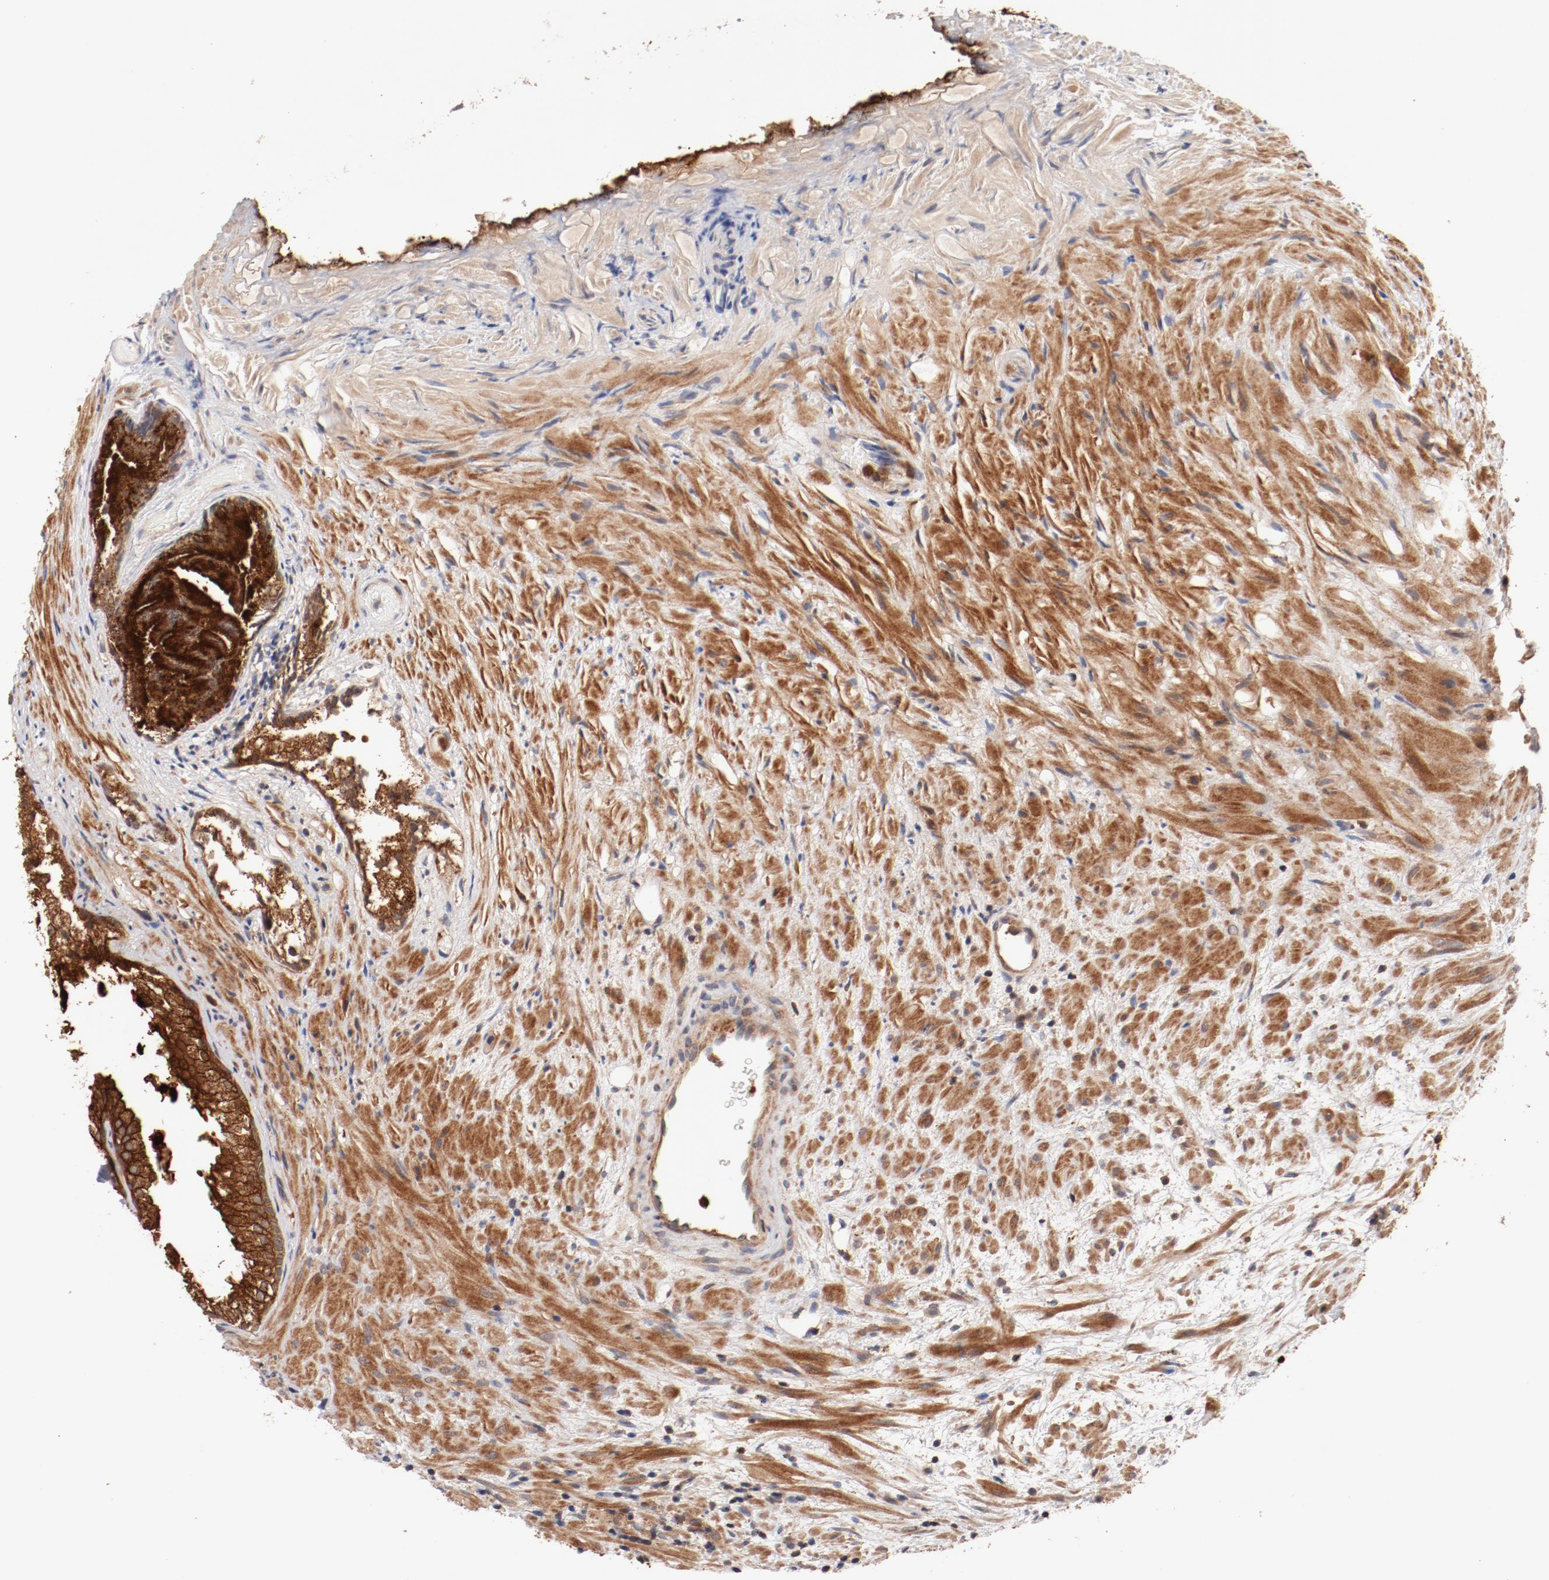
{"staining": {"intensity": "strong", "quantity": ">75%", "location": "cytoplasmic/membranous"}, "tissue": "prostate", "cell_type": "Glandular cells", "image_type": "normal", "snomed": [{"axis": "morphology", "description": "Normal tissue, NOS"}, {"axis": "topography", "description": "Prostate"}], "caption": "Protein expression analysis of unremarkable human prostate reveals strong cytoplasmic/membranous positivity in approximately >75% of glandular cells. The protein is stained brown, and the nuclei are stained in blue (DAB (3,3'-diaminobenzidine) IHC with brightfield microscopy, high magnification).", "gene": "GUF1", "patient": {"sex": "male", "age": 76}}